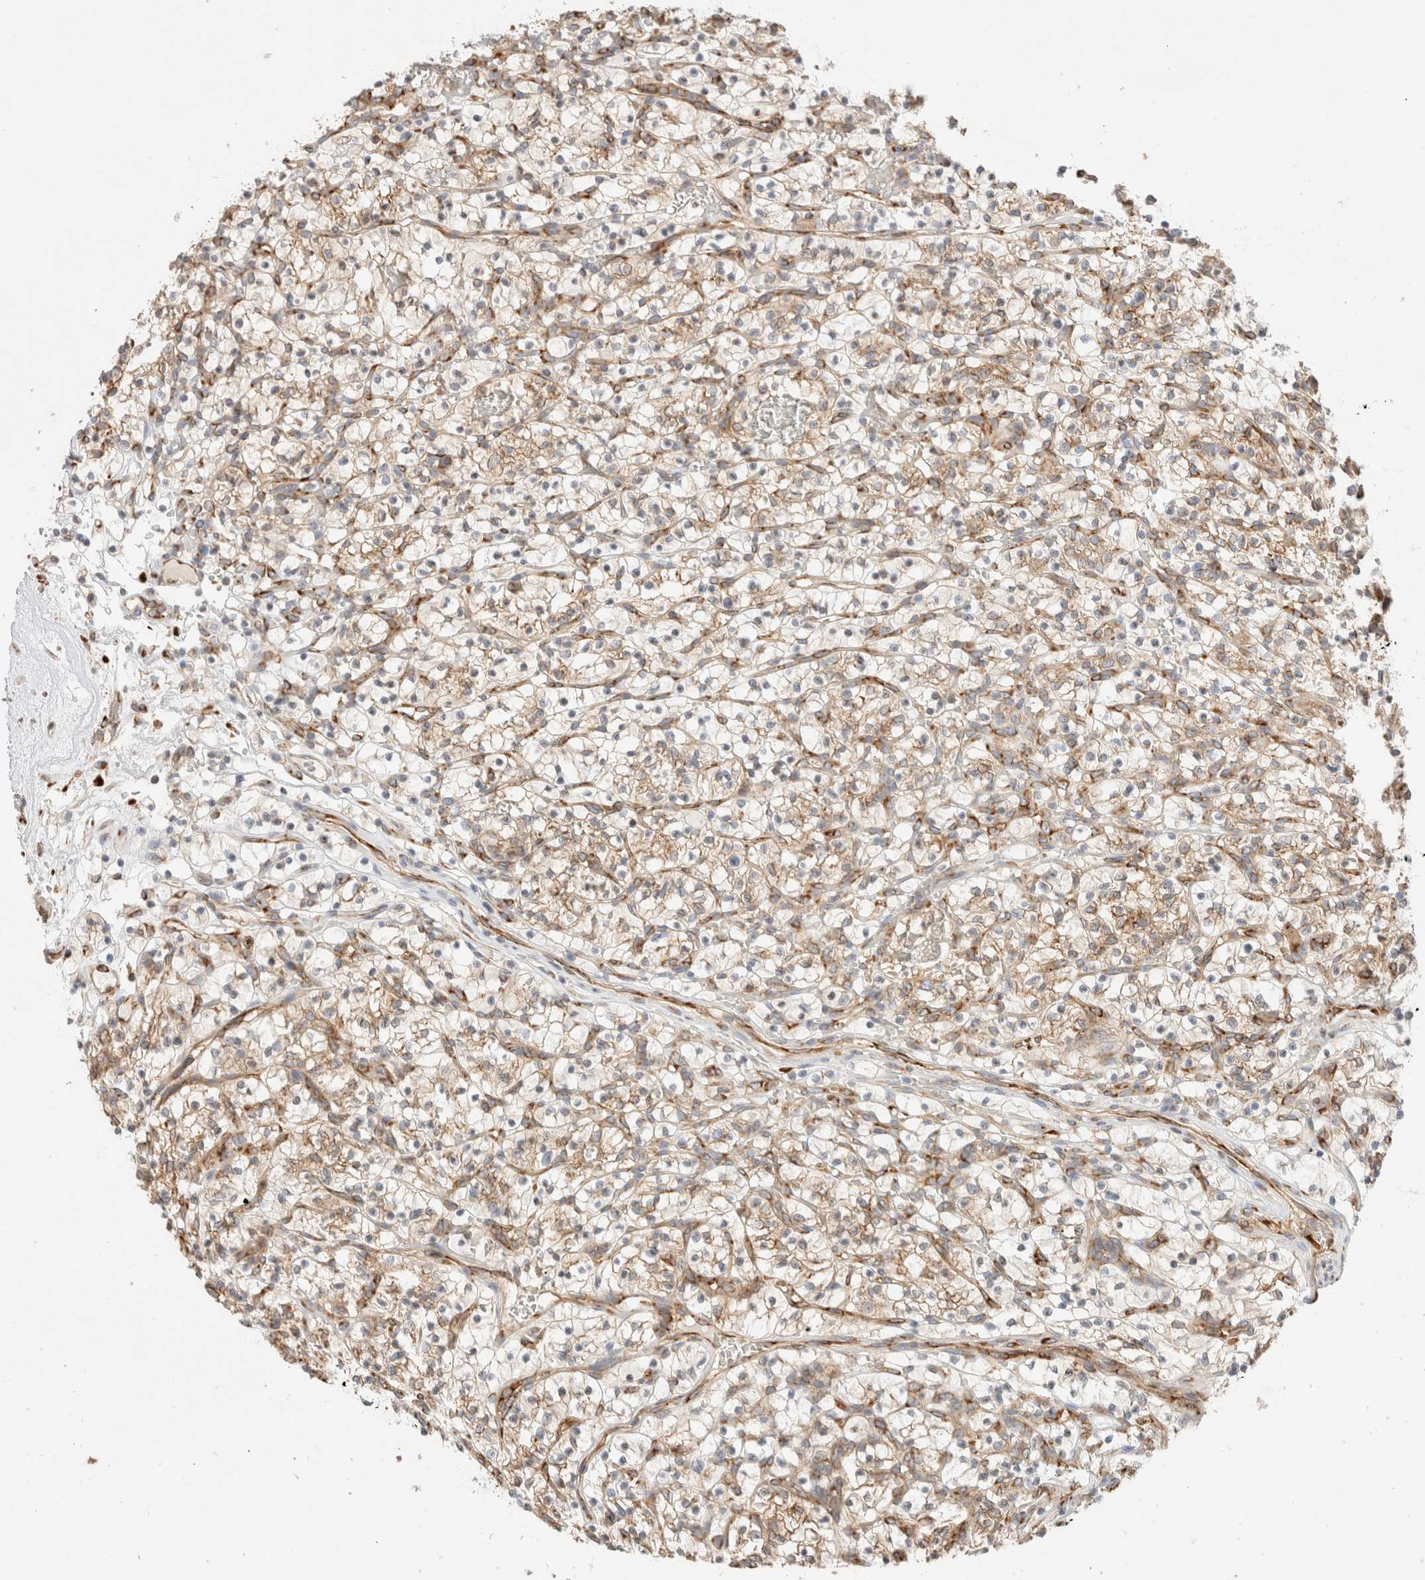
{"staining": {"intensity": "weak", "quantity": "25%-75%", "location": "cytoplasmic/membranous"}, "tissue": "renal cancer", "cell_type": "Tumor cells", "image_type": "cancer", "snomed": [{"axis": "morphology", "description": "Adenocarcinoma, NOS"}, {"axis": "topography", "description": "Kidney"}], "caption": "A high-resolution histopathology image shows immunohistochemistry (IHC) staining of renal cancer, which demonstrates weak cytoplasmic/membranous staining in approximately 25%-75% of tumor cells.", "gene": "ZC2HC1A", "patient": {"sex": "female", "age": 57}}